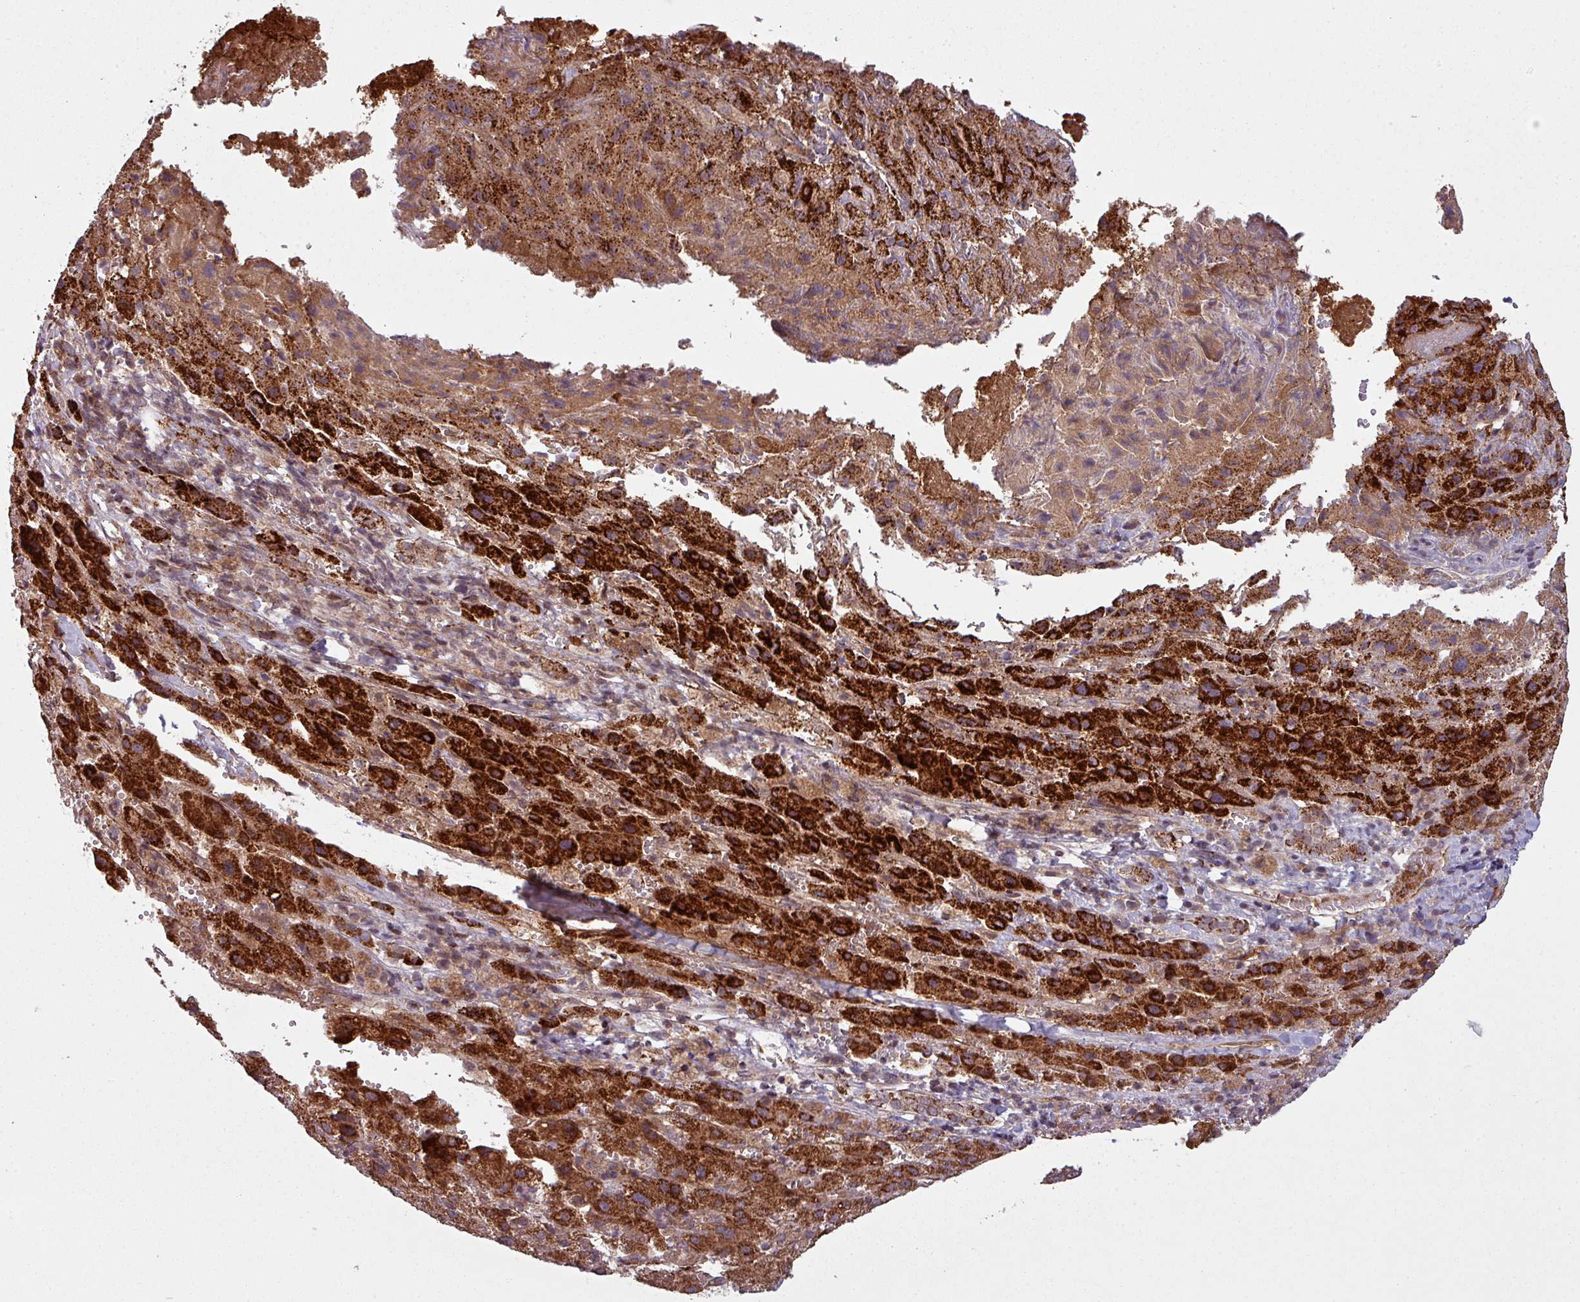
{"staining": {"intensity": "strong", "quantity": ">75%", "location": "cytoplasmic/membranous"}, "tissue": "liver cancer", "cell_type": "Tumor cells", "image_type": "cancer", "snomed": [{"axis": "morphology", "description": "Carcinoma, Hepatocellular, NOS"}, {"axis": "topography", "description": "Liver"}], "caption": "A high-resolution image shows immunohistochemistry (IHC) staining of liver cancer (hepatocellular carcinoma), which exhibits strong cytoplasmic/membranous positivity in about >75% of tumor cells.", "gene": "SNRNP25", "patient": {"sex": "female", "age": 58}}